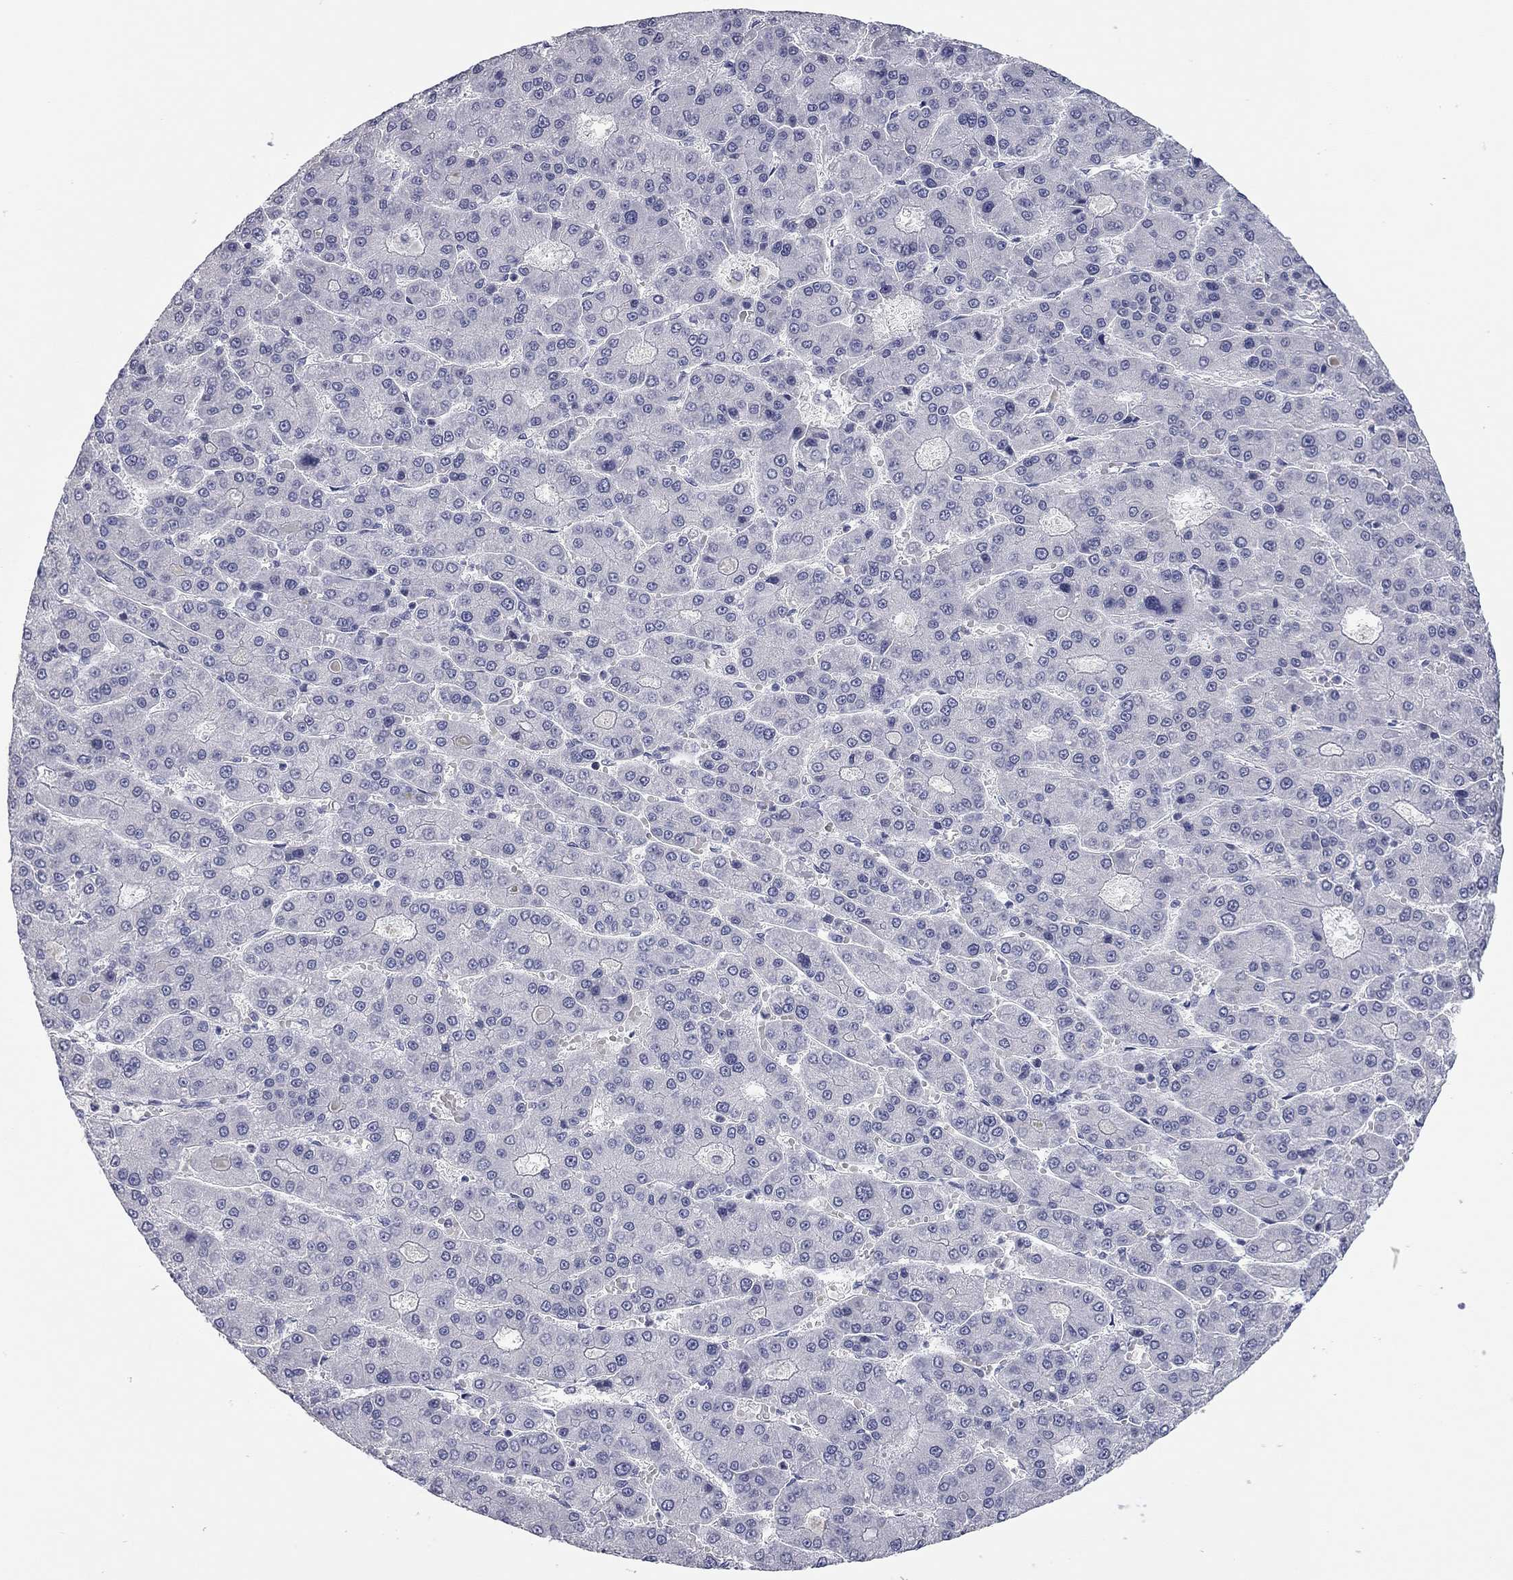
{"staining": {"intensity": "negative", "quantity": "none", "location": "none"}, "tissue": "liver cancer", "cell_type": "Tumor cells", "image_type": "cancer", "snomed": [{"axis": "morphology", "description": "Carcinoma, Hepatocellular, NOS"}, {"axis": "topography", "description": "Liver"}], "caption": "A histopathology image of human liver cancer is negative for staining in tumor cells.", "gene": "AK8", "patient": {"sex": "male", "age": 70}}